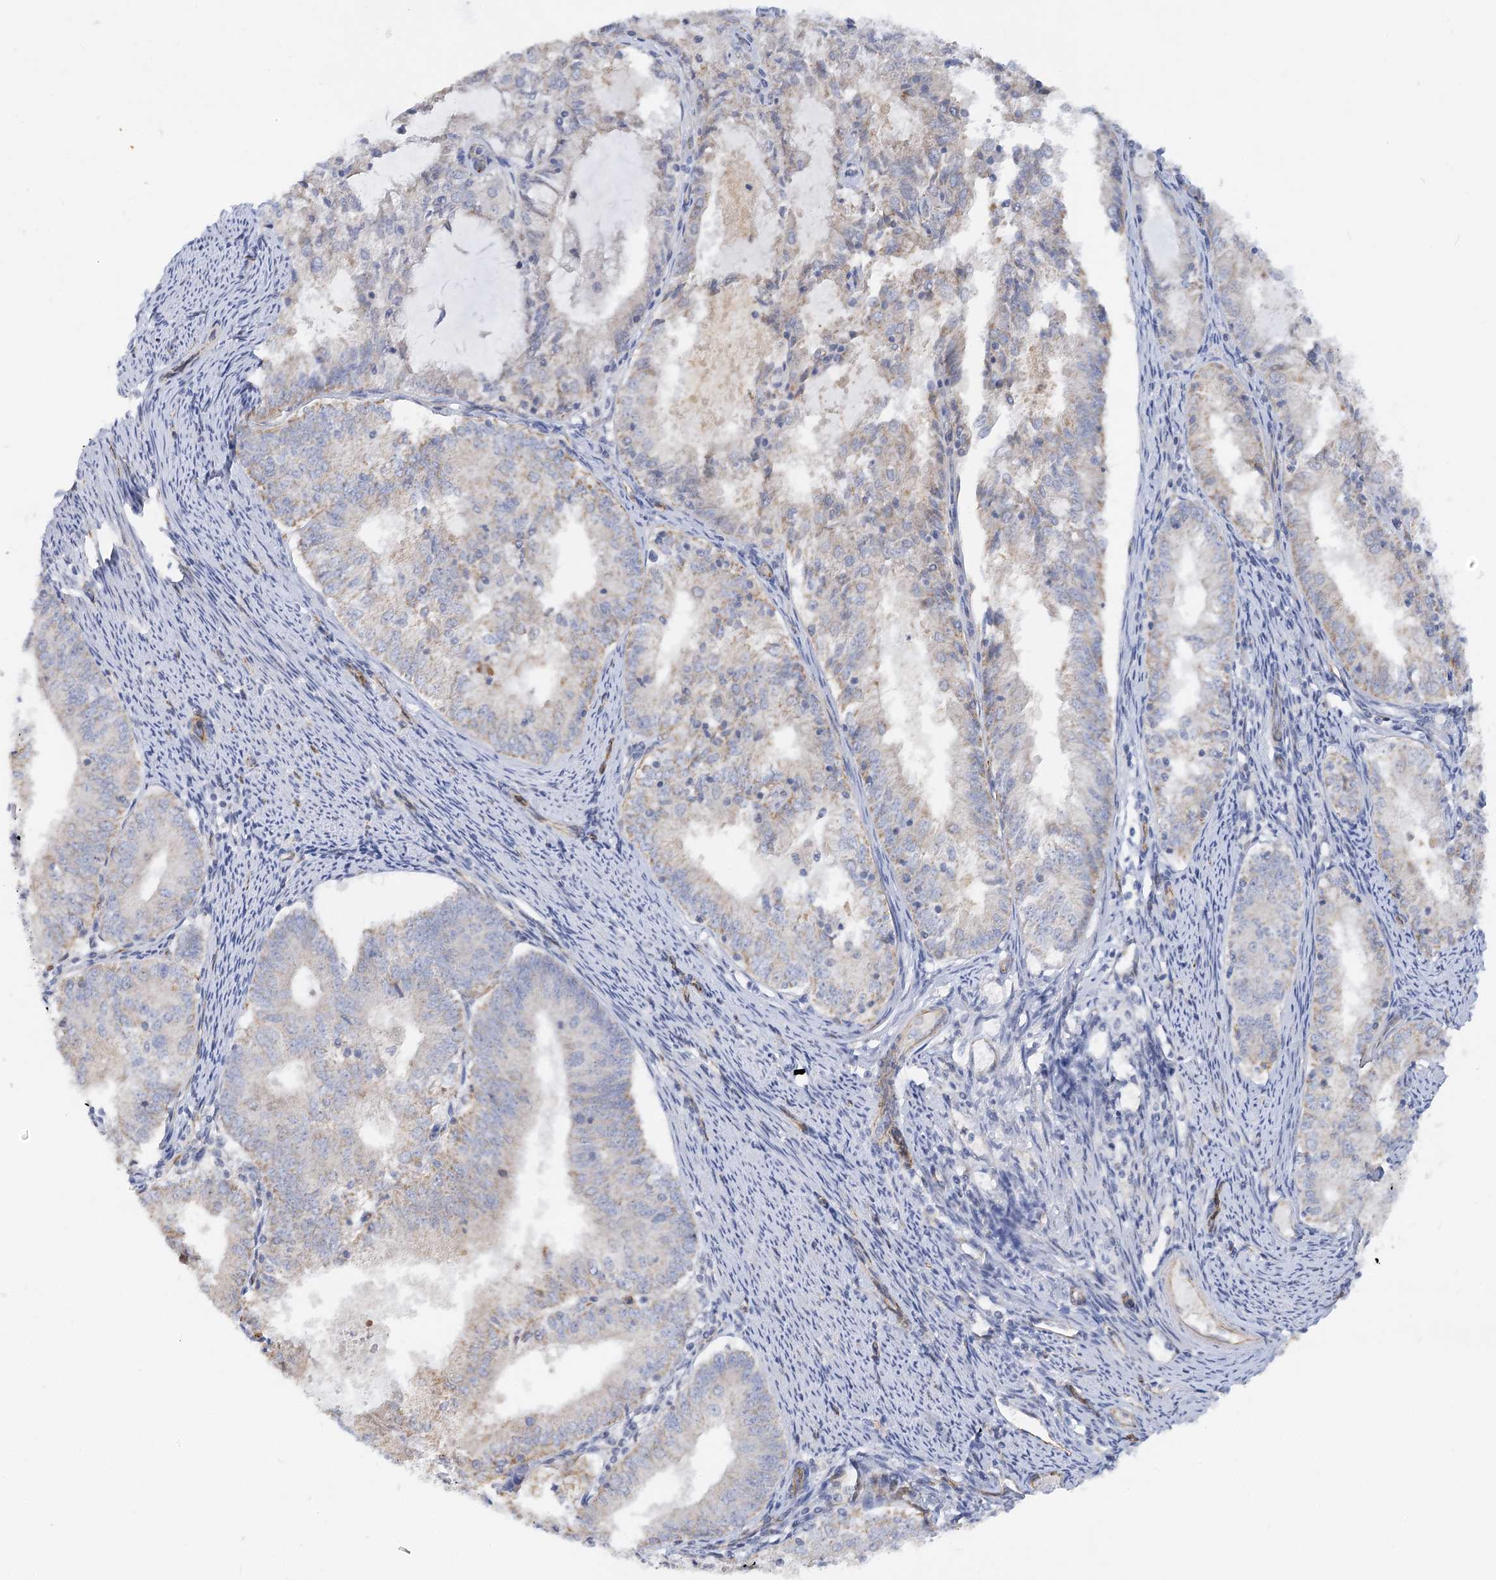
{"staining": {"intensity": "weak", "quantity": "<25%", "location": "cytoplasmic/membranous"}, "tissue": "endometrial cancer", "cell_type": "Tumor cells", "image_type": "cancer", "snomed": [{"axis": "morphology", "description": "Adenocarcinoma, NOS"}, {"axis": "topography", "description": "Endometrium"}], "caption": "Tumor cells are negative for protein expression in human endometrial cancer (adenocarcinoma).", "gene": "NELL2", "patient": {"sex": "female", "age": 57}}